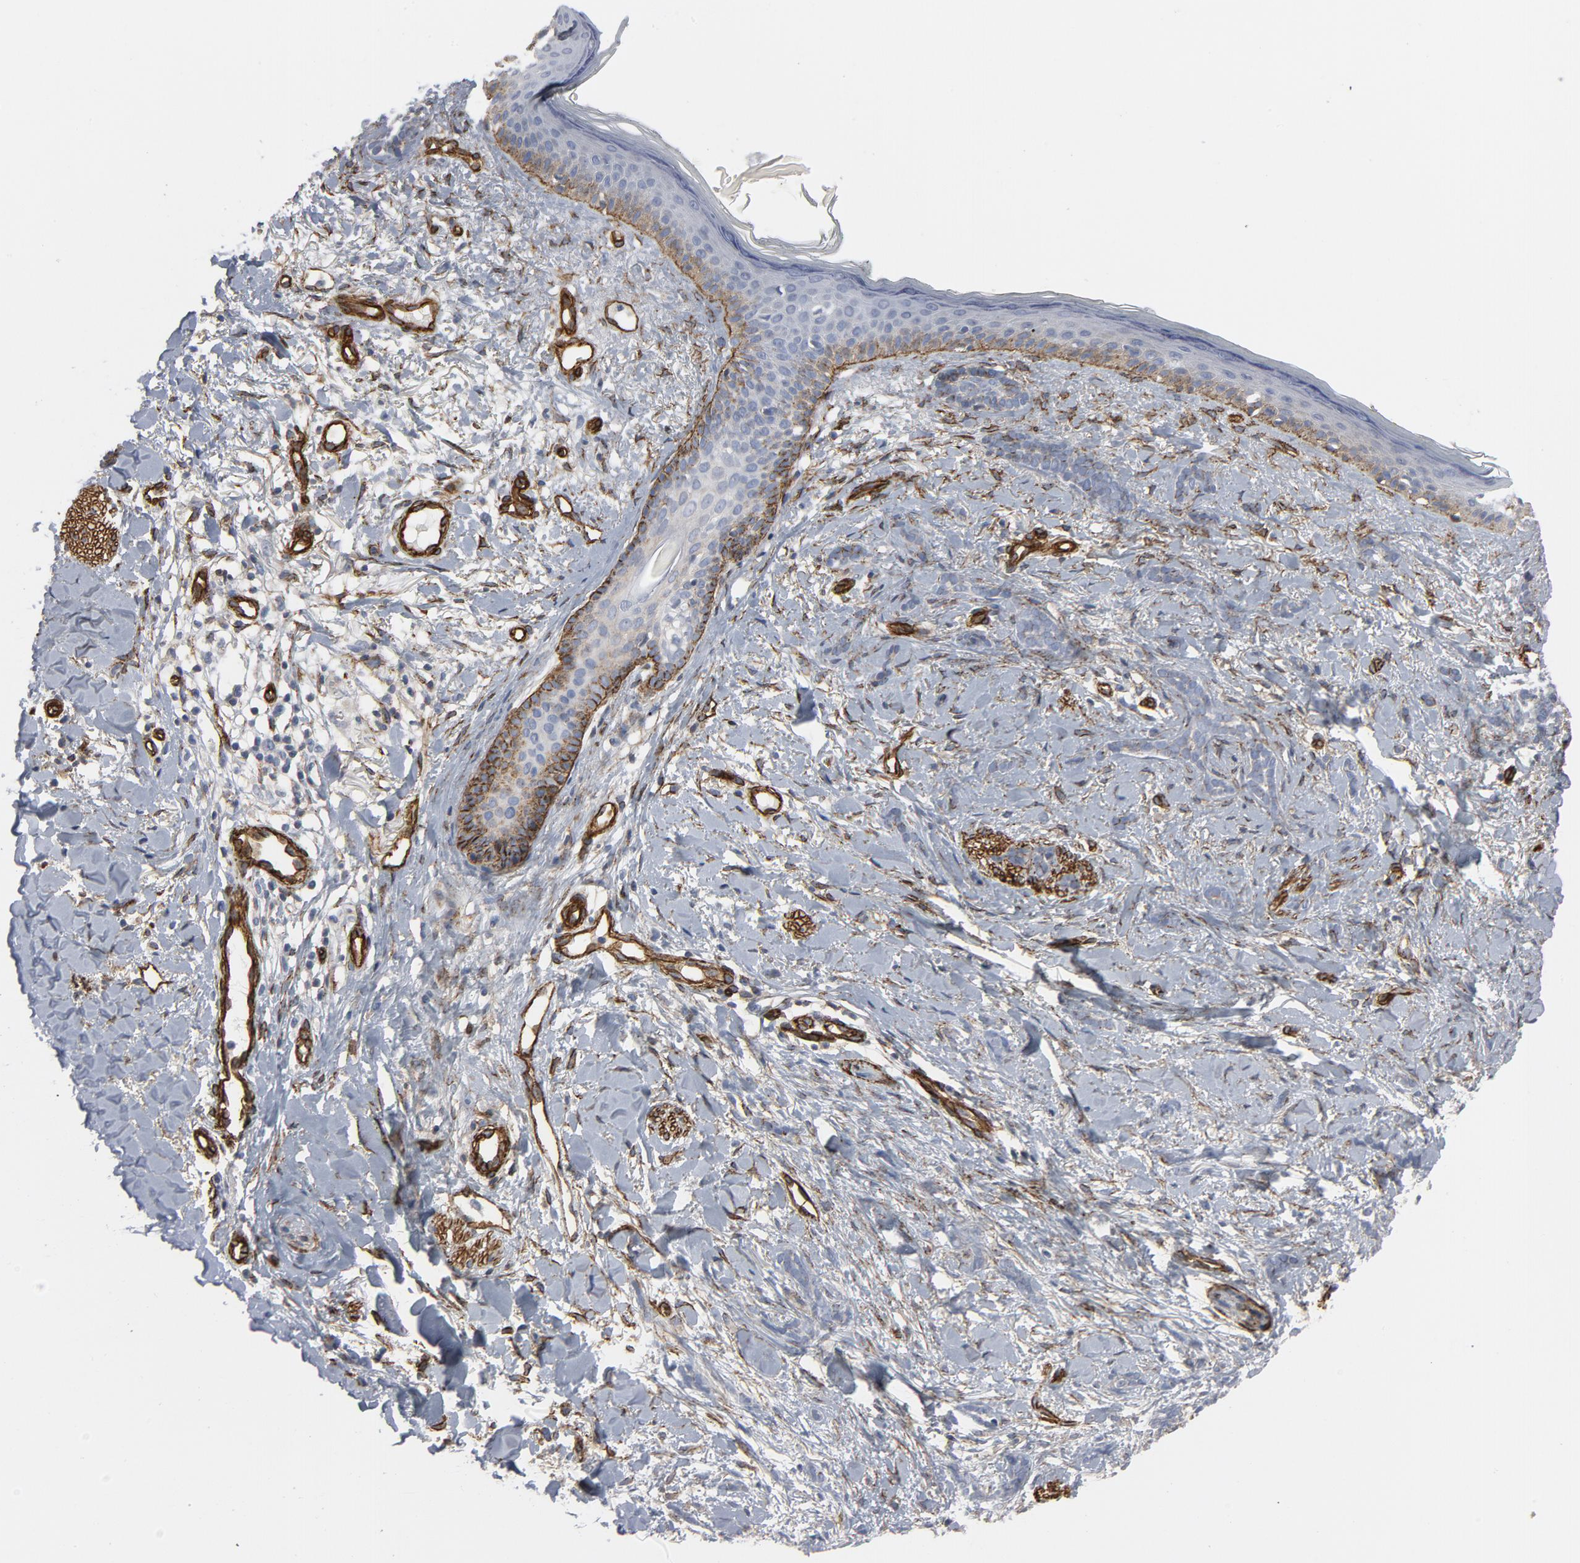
{"staining": {"intensity": "strong", "quantity": "<25%", "location": "cytoplasmic/membranous"}, "tissue": "skin cancer", "cell_type": "Tumor cells", "image_type": "cancer", "snomed": [{"axis": "morphology", "description": "Basal cell carcinoma"}, {"axis": "topography", "description": "Skin"}], "caption": "Strong cytoplasmic/membranous expression is identified in approximately <25% of tumor cells in skin cancer (basal cell carcinoma).", "gene": "GNG2", "patient": {"sex": "female", "age": 37}}